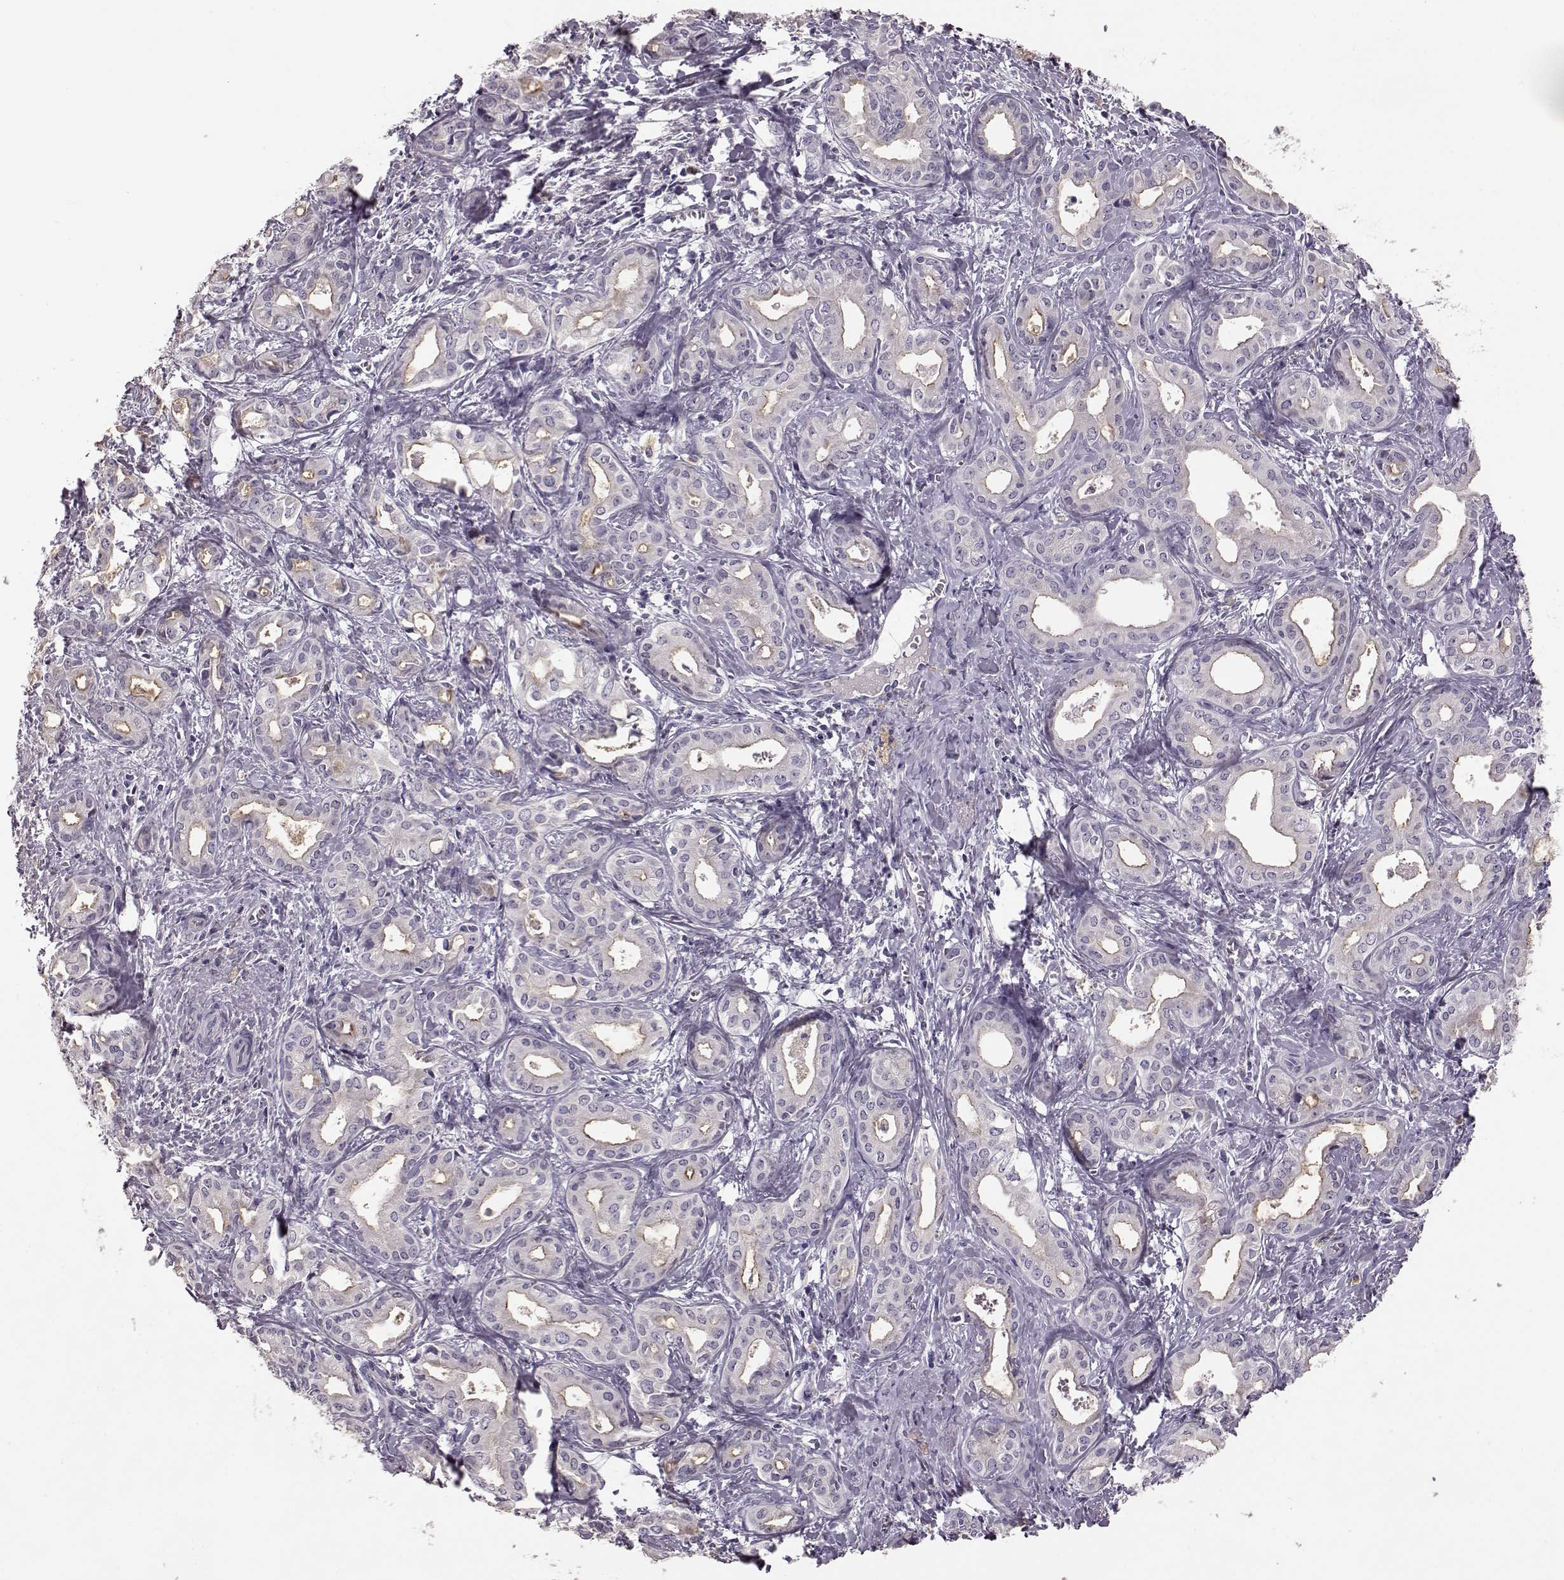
{"staining": {"intensity": "weak", "quantity": ">75%", "location": "cytoplasmic/membranous"}, "tissue": "liver cancer", "cell_type": "Tumor cells", "image_type": "cancer", "snomed": [{"axis": "morphology", "description": "Cholangiocarcinoma"}, {"axis": "topography", "description": "Liver"}], "caption": "Approximately >75% of tumor cells in human liver cancer (cholangiocarcinoma) reveal weak cytoplasmic/membranous protein staining as visualized by brown immunohistochemical staining.", "gene": "GHR", "patient": {"sex": "female", "age": 65}}